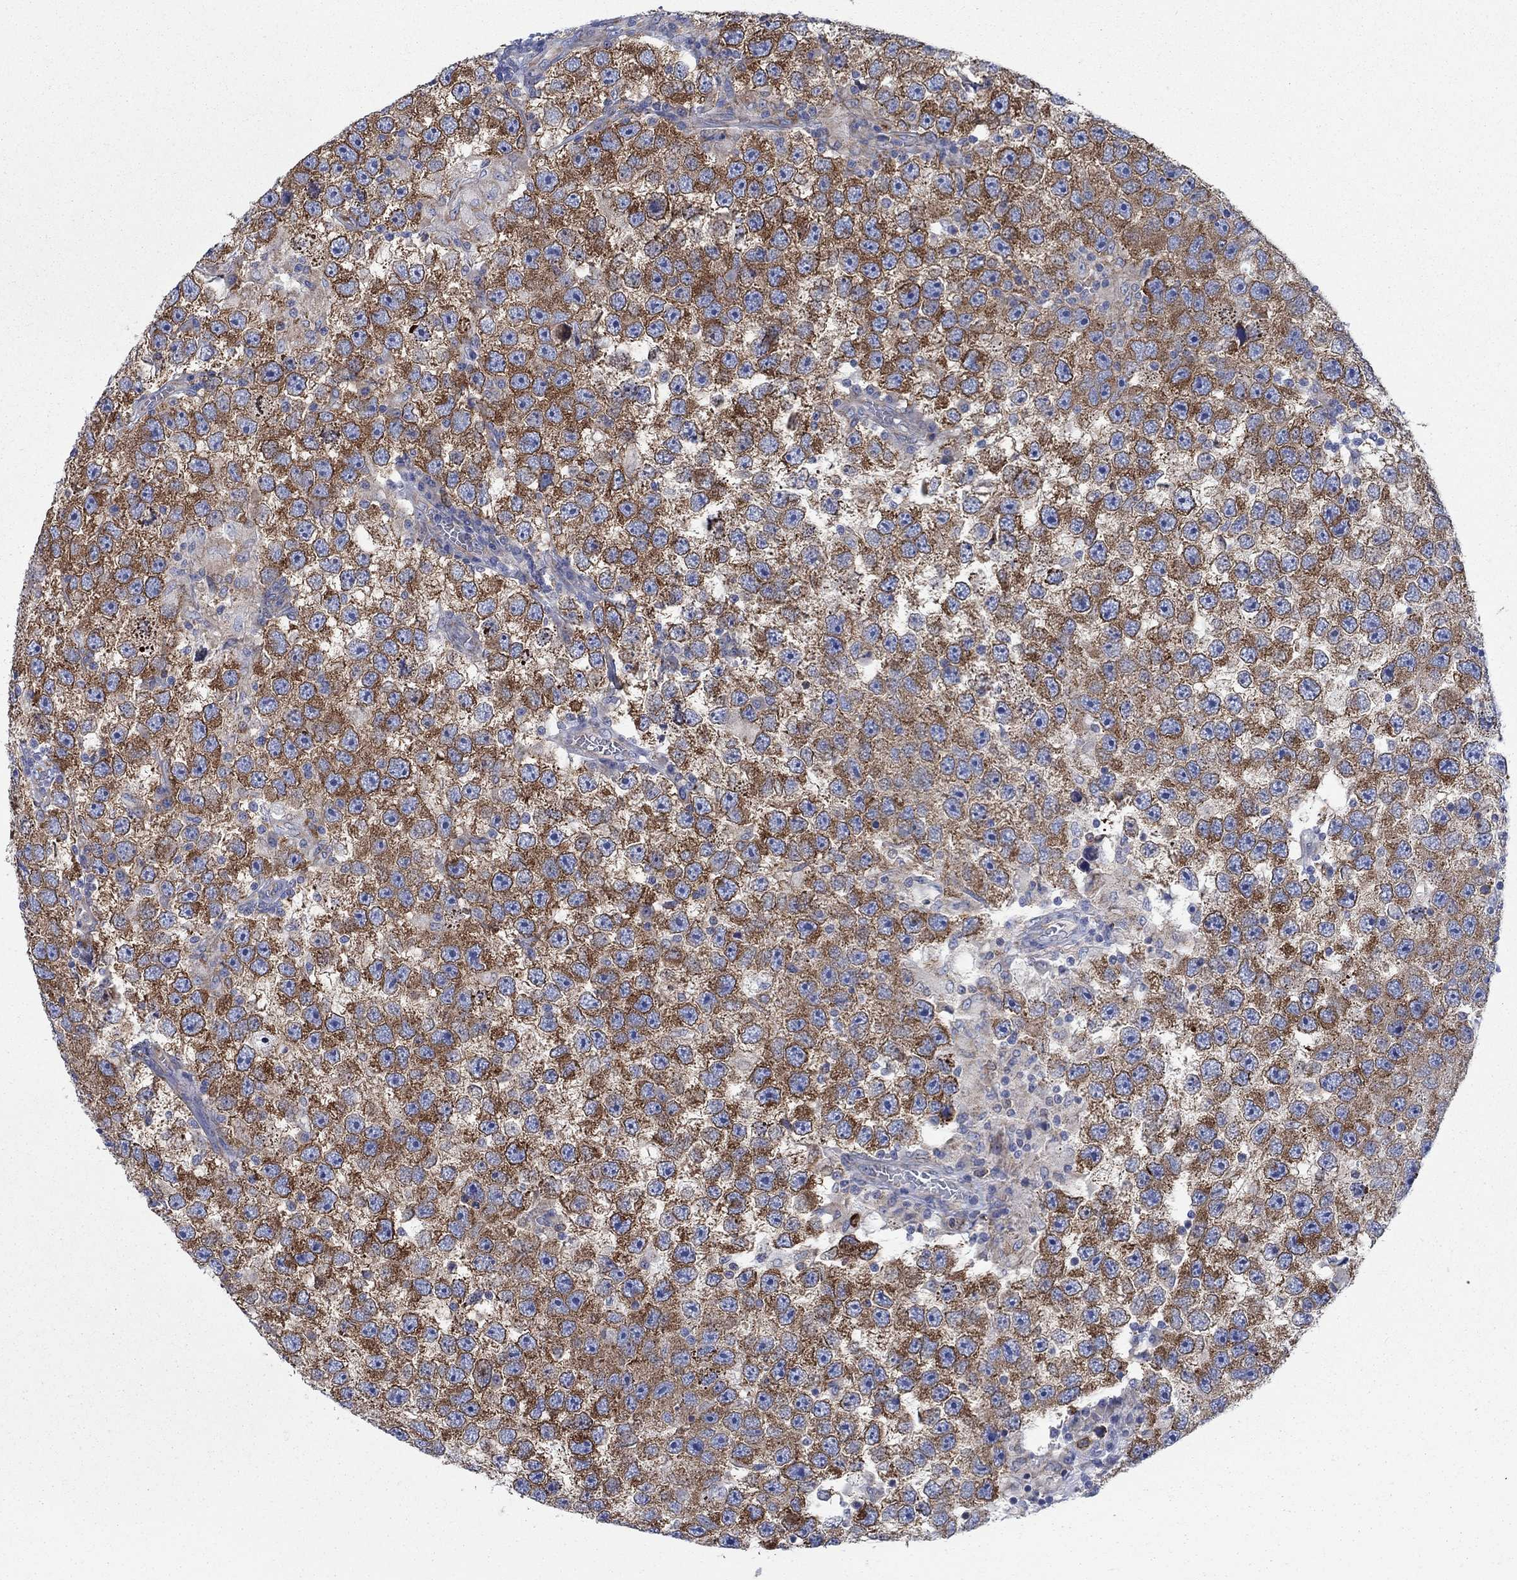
{"staining": {"intensity": "strong", "quantity": ">75%", "location": "cytoplasmic/membranous"}, "tissue": "testis cancer", "cell_type": "Tumor cells", "image_type": "cancer", "snomed": [{"axis": "morphology", "description": "Seminoma, NOS"}, {"axis": "topography", "description": "Testis"}], "caption": "Immunohistochemistry (IHC) image of neoplastic tissue: testis cancer stained using immunohistochemistry (IHC) exhibits high levels of strong protein expression localized specifically in the cytoplasmic/membranous of tumor cells, appearing as a cytoplasmic/membranous brown color.", "gene": "TMEM59", "patient": {"sex": "male", "age": 26}}